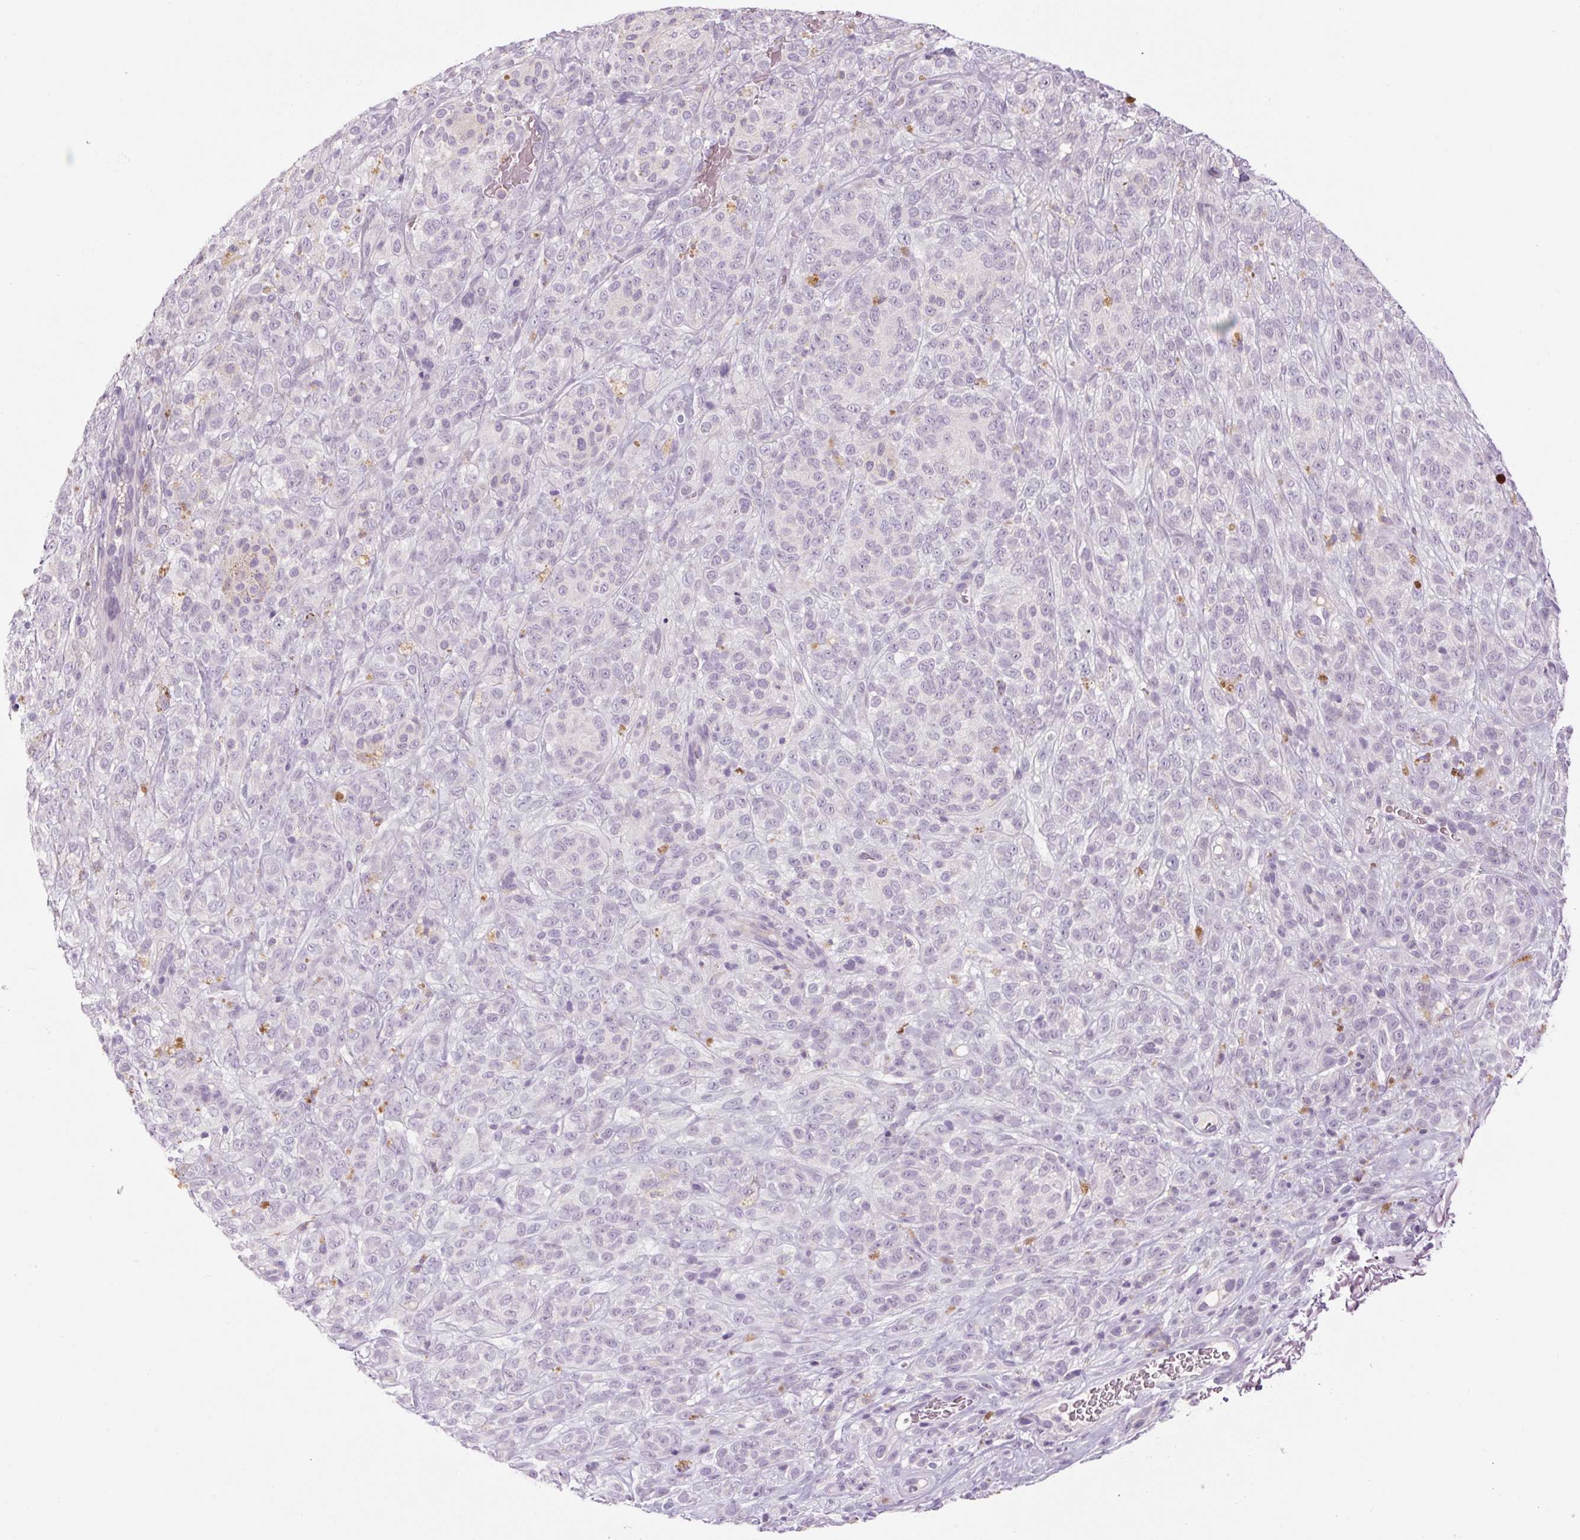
{"staining": {"intensity": "negative", "quantity": "none", "location": "none"}, "tissue": "melanoma", "cell_type": "Tumor cells", "image_type": "cancer", "snomed": [{"axis": "morphology", "description": "Malignant melanoma, NOS"}, {"axis": "topography", "description": "Skin"}], "caption": "Protein analysis of melanoma displays no significant staining in tumor cells.", "gene": "RPTN", "patient": {"sex": "female", "age": 86}}